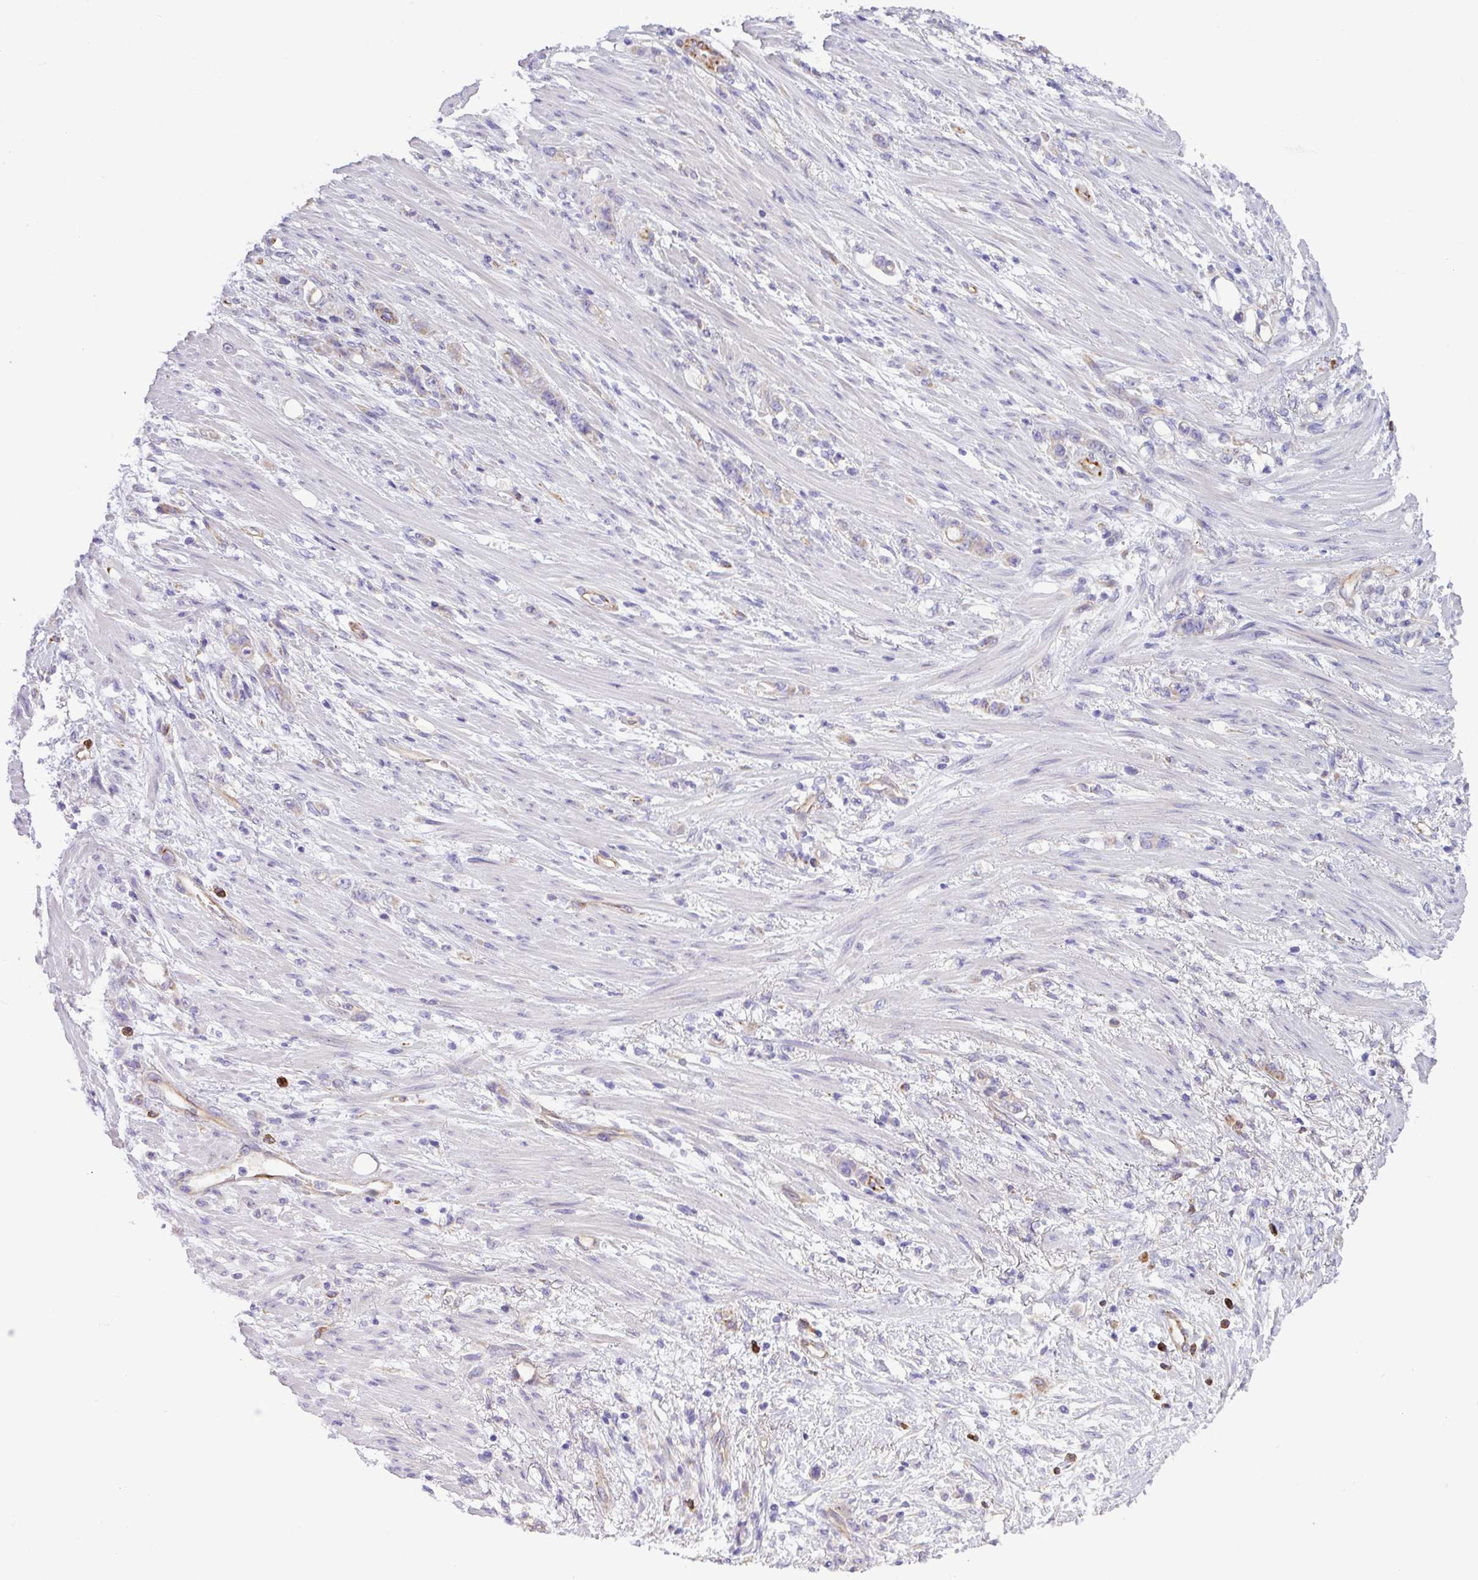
{"staining": {"intensity": "negative", "quantity": "none", "location": "none"}, "tissue": "stomach cancer", "cell_type": "Tumor cells", "image_type": "cancer", "snomed": [{"axis": "morphology", "description": "Normal tissue, NOS"}, {"axis": "morphology", "description": "Adenocarcinoma, NOS"}, {"axis": "topography", "description": "Stomach"}], "caption": "Protein analysis of stomach adenocarcinoma shows no significant expression in tumor cells.", "gene": "MRM2", "patient": {"sex": "female", "age": 79}}